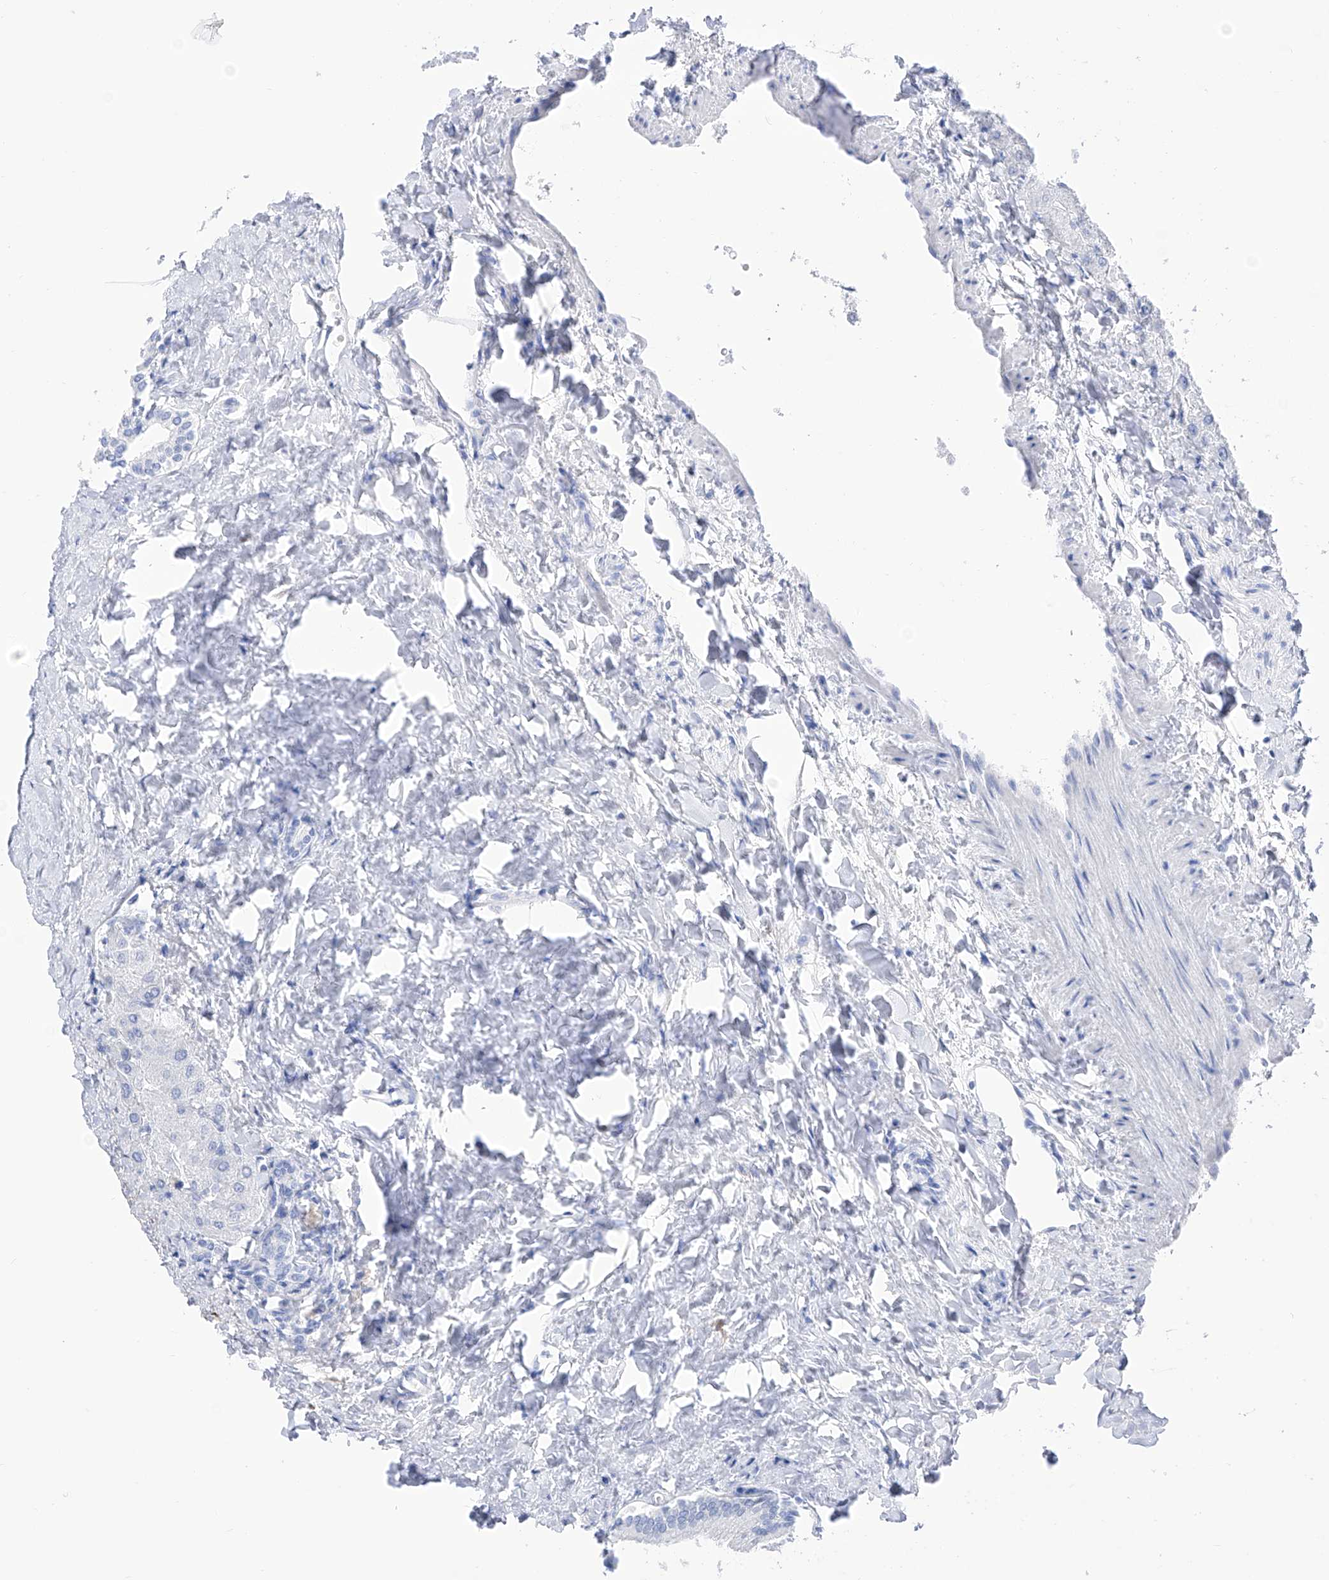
{"staining": {"intensity": "negative", "quantity": "none", "location": "none"}, "tissue": "liver", "cell_type": "Cholangiocytes", "image_type": "normal", "snomed": [{"axis": "morphology", "description": "Normal tissue, NOS"}, {"axis": "topography", "description": "Liver"}], "caption": "Immunohistochemistry (IHC) micrograph of unremarkable human liver stained for a protein (brown), which reveals no positivity in cholangiocytes. Brightfield microscopy of immunohistochemistry stained with DAB (brown) and hematoxylin (blue), captured at high magnification.", "gene": "TRPC7", "patient": {"sex": "male", "age": 55}}